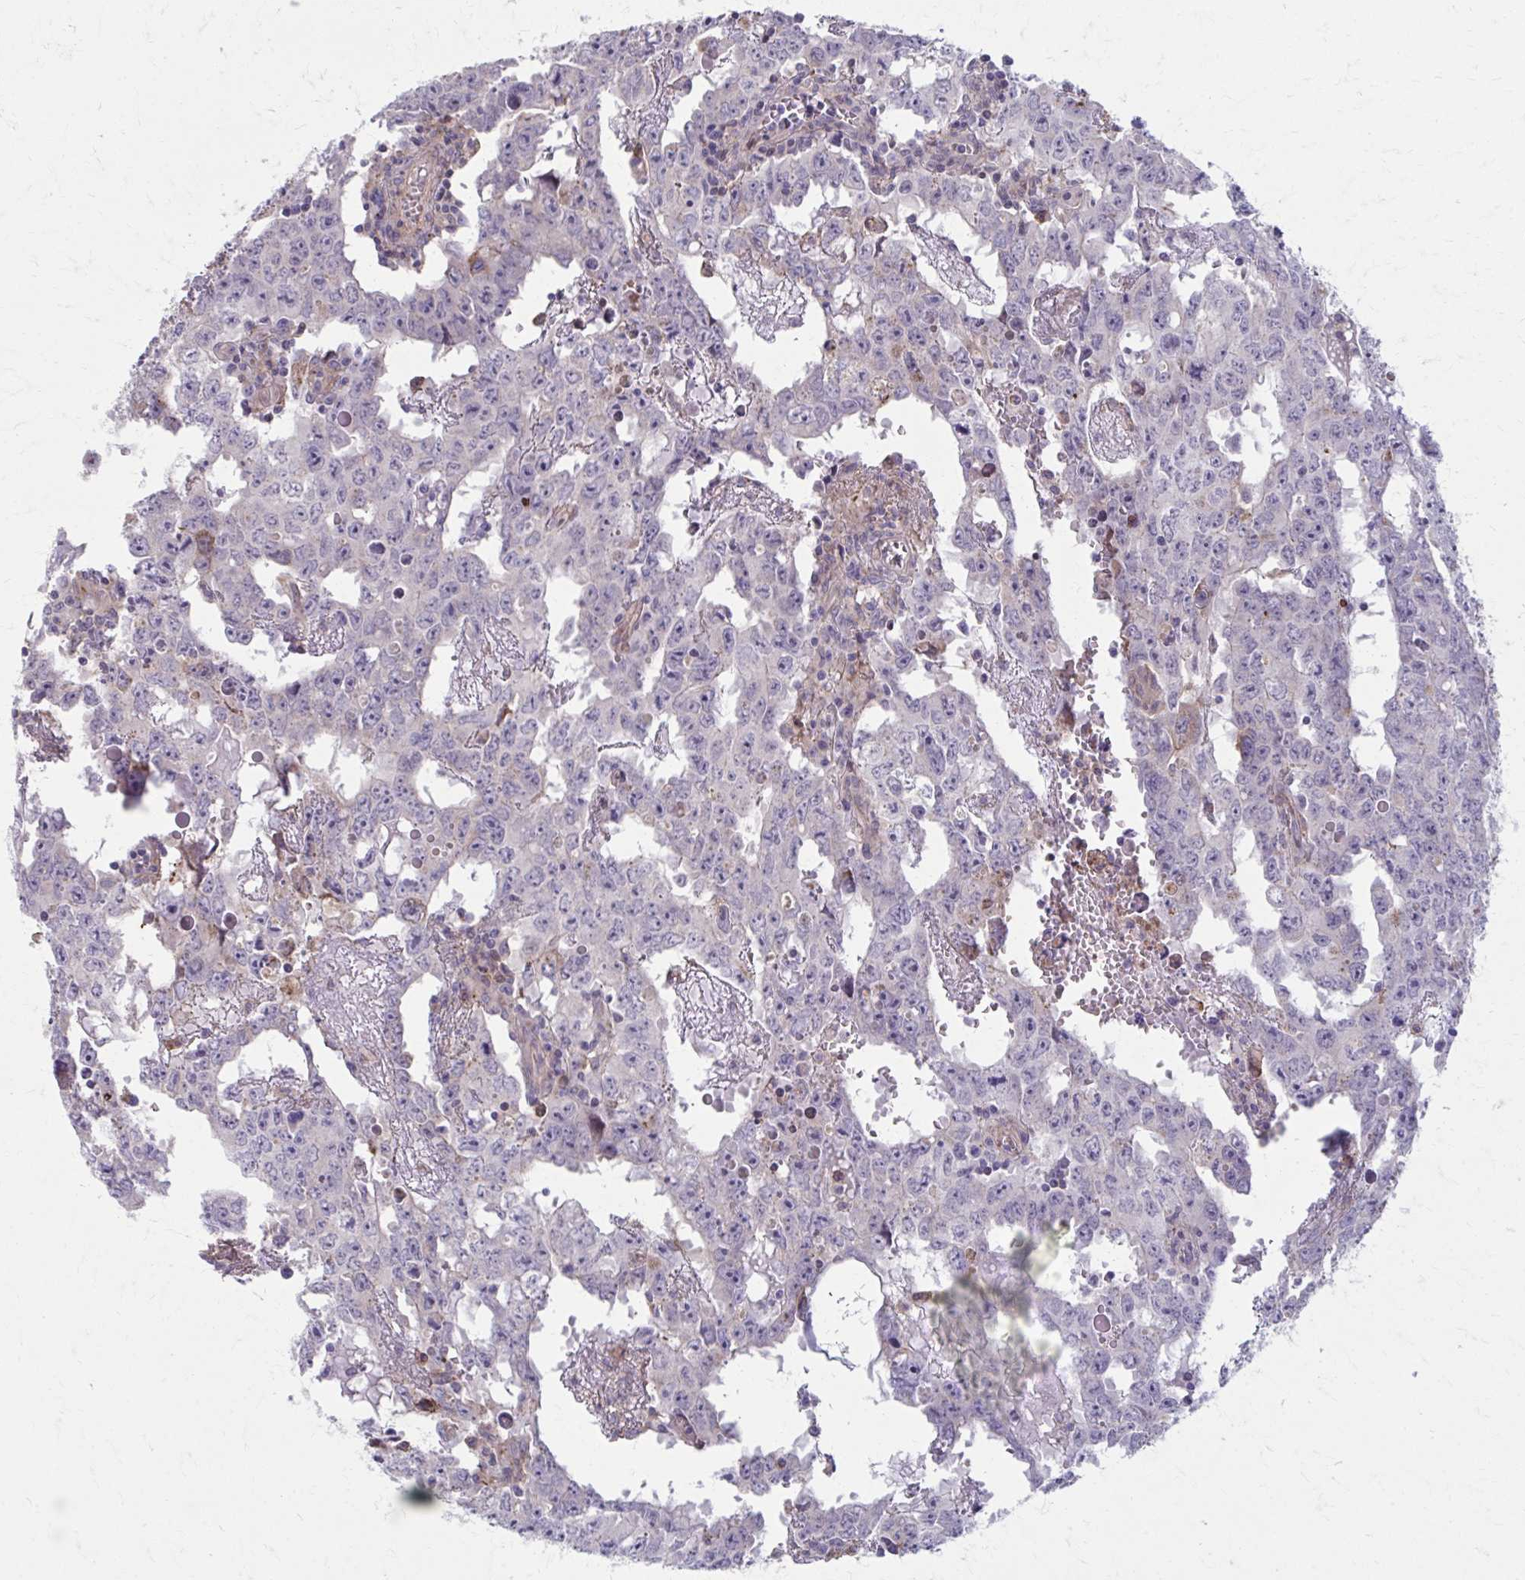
{"staining": {"intensity": "negative", "quantity": "none", "location": "none"}, "tissue": "testis cancer", "cell_type": "Tumor cells", "image_type": "cancer", "snomed": [{"axis": "morphology", "description": "Carcinoma, Embryonal, NOS"}, {"axis": "topography", "description": "Testis"}], "caption": "Photomicrograph shows no significant protein positivity in tumor cells of testis cancer.", "gene": "MMP14", "patient": {"sex": "male", "age": 22}}